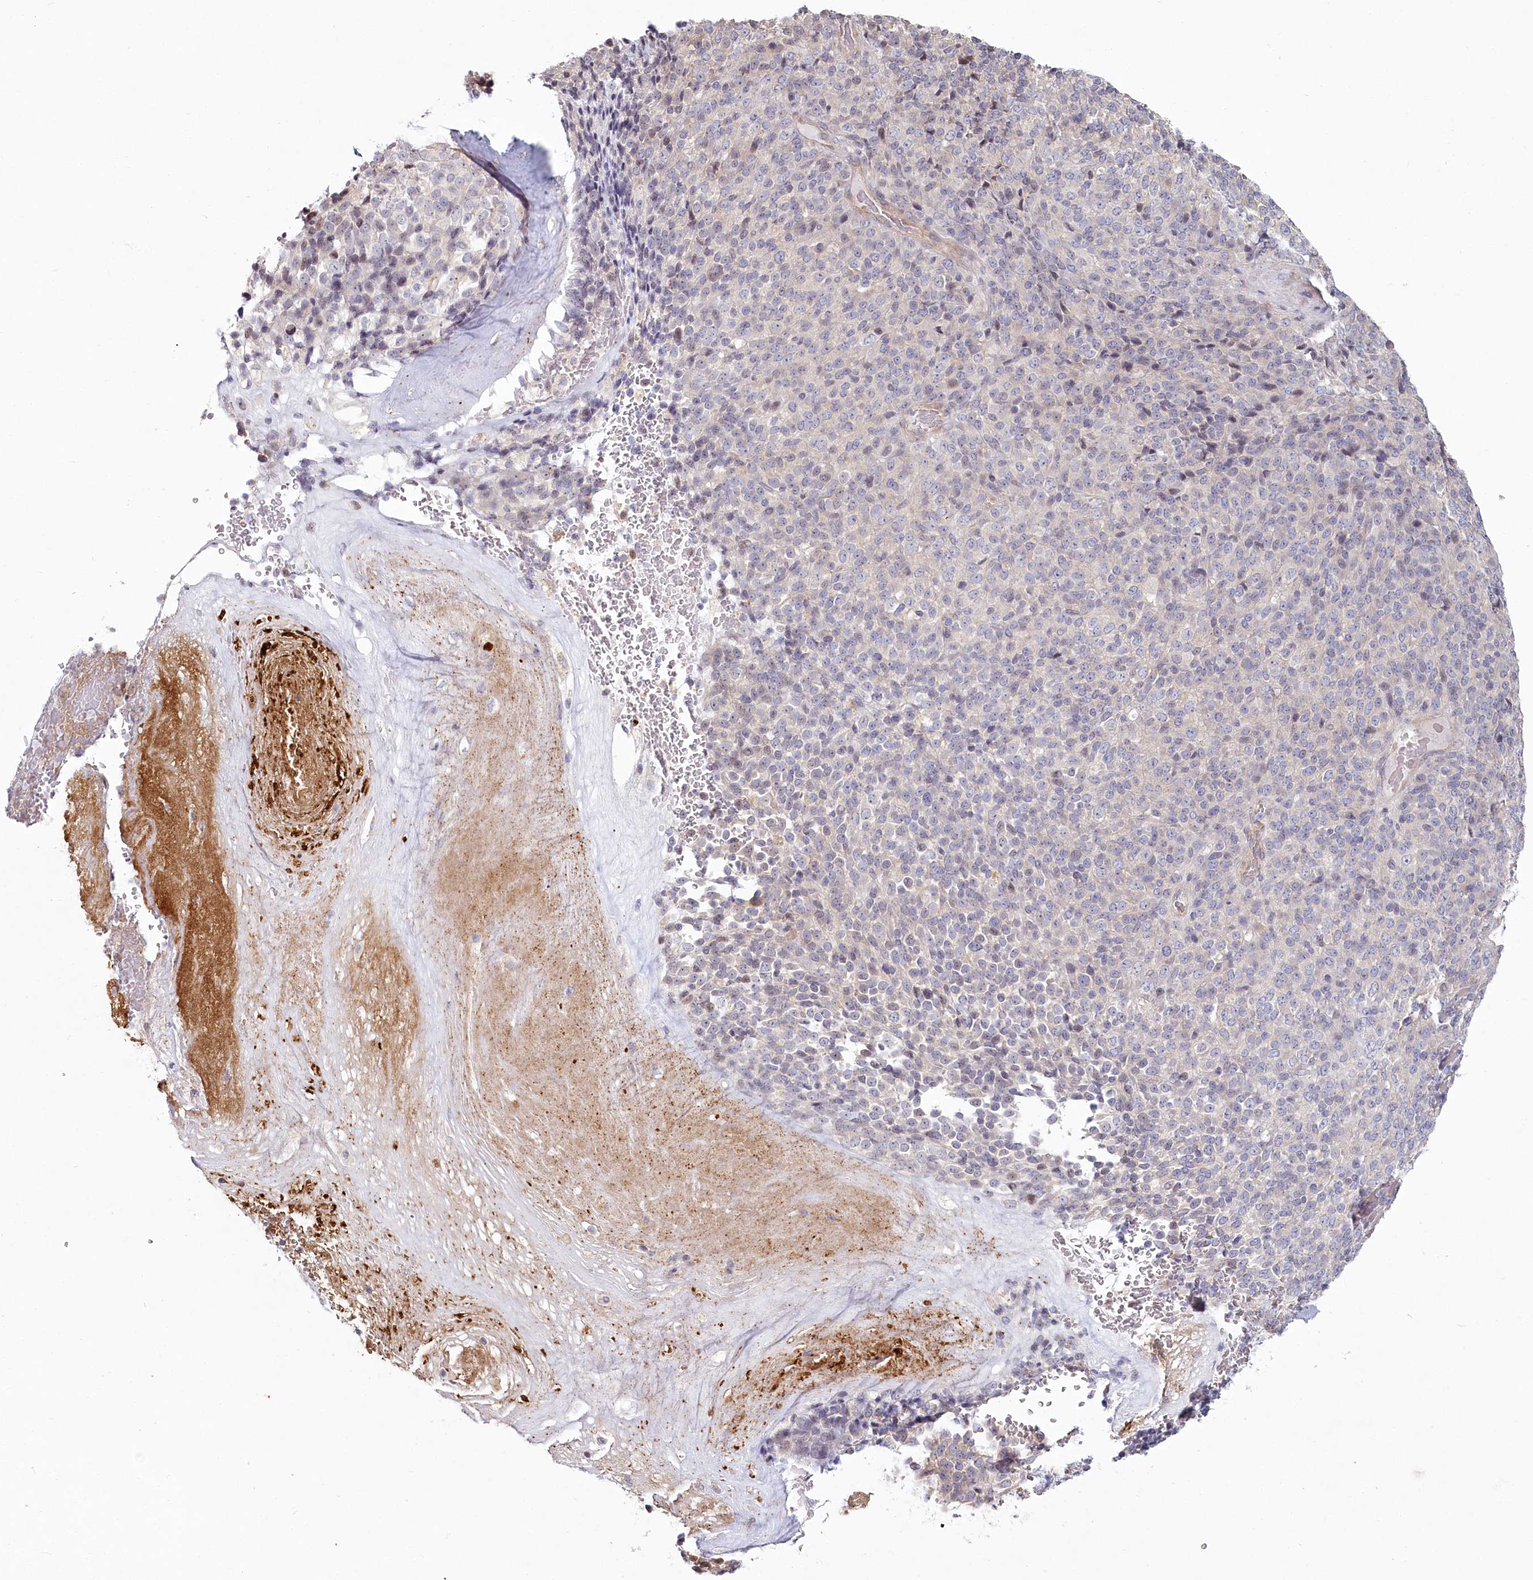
{"staining": {"intensity": "negative", "quantity": "none", "location": "none"}, "tissue": "melanoma", "cell_type": "Tumor cells", "image_type": "cancer", "snomed": [{"axis": "morphology", "description": "Malignant melanoma, Metastatic site"}, {"axis": "topography", "description": "Brain"}], "caption": "Immunohistochemistry (IHC) histopathology image of neoplastic tissue: melanoma stained with DAB (3,3'-diaminobenzidine) exhibits no significant protein staining in tumor cells. (DAB (3,3'-diaminobenzidine) immunohistochemistry (IHC) visualized using brightfield microscopy, high magnification).", "gene": "SPINK13", "patient": {"sex": "female", "age": 56}}